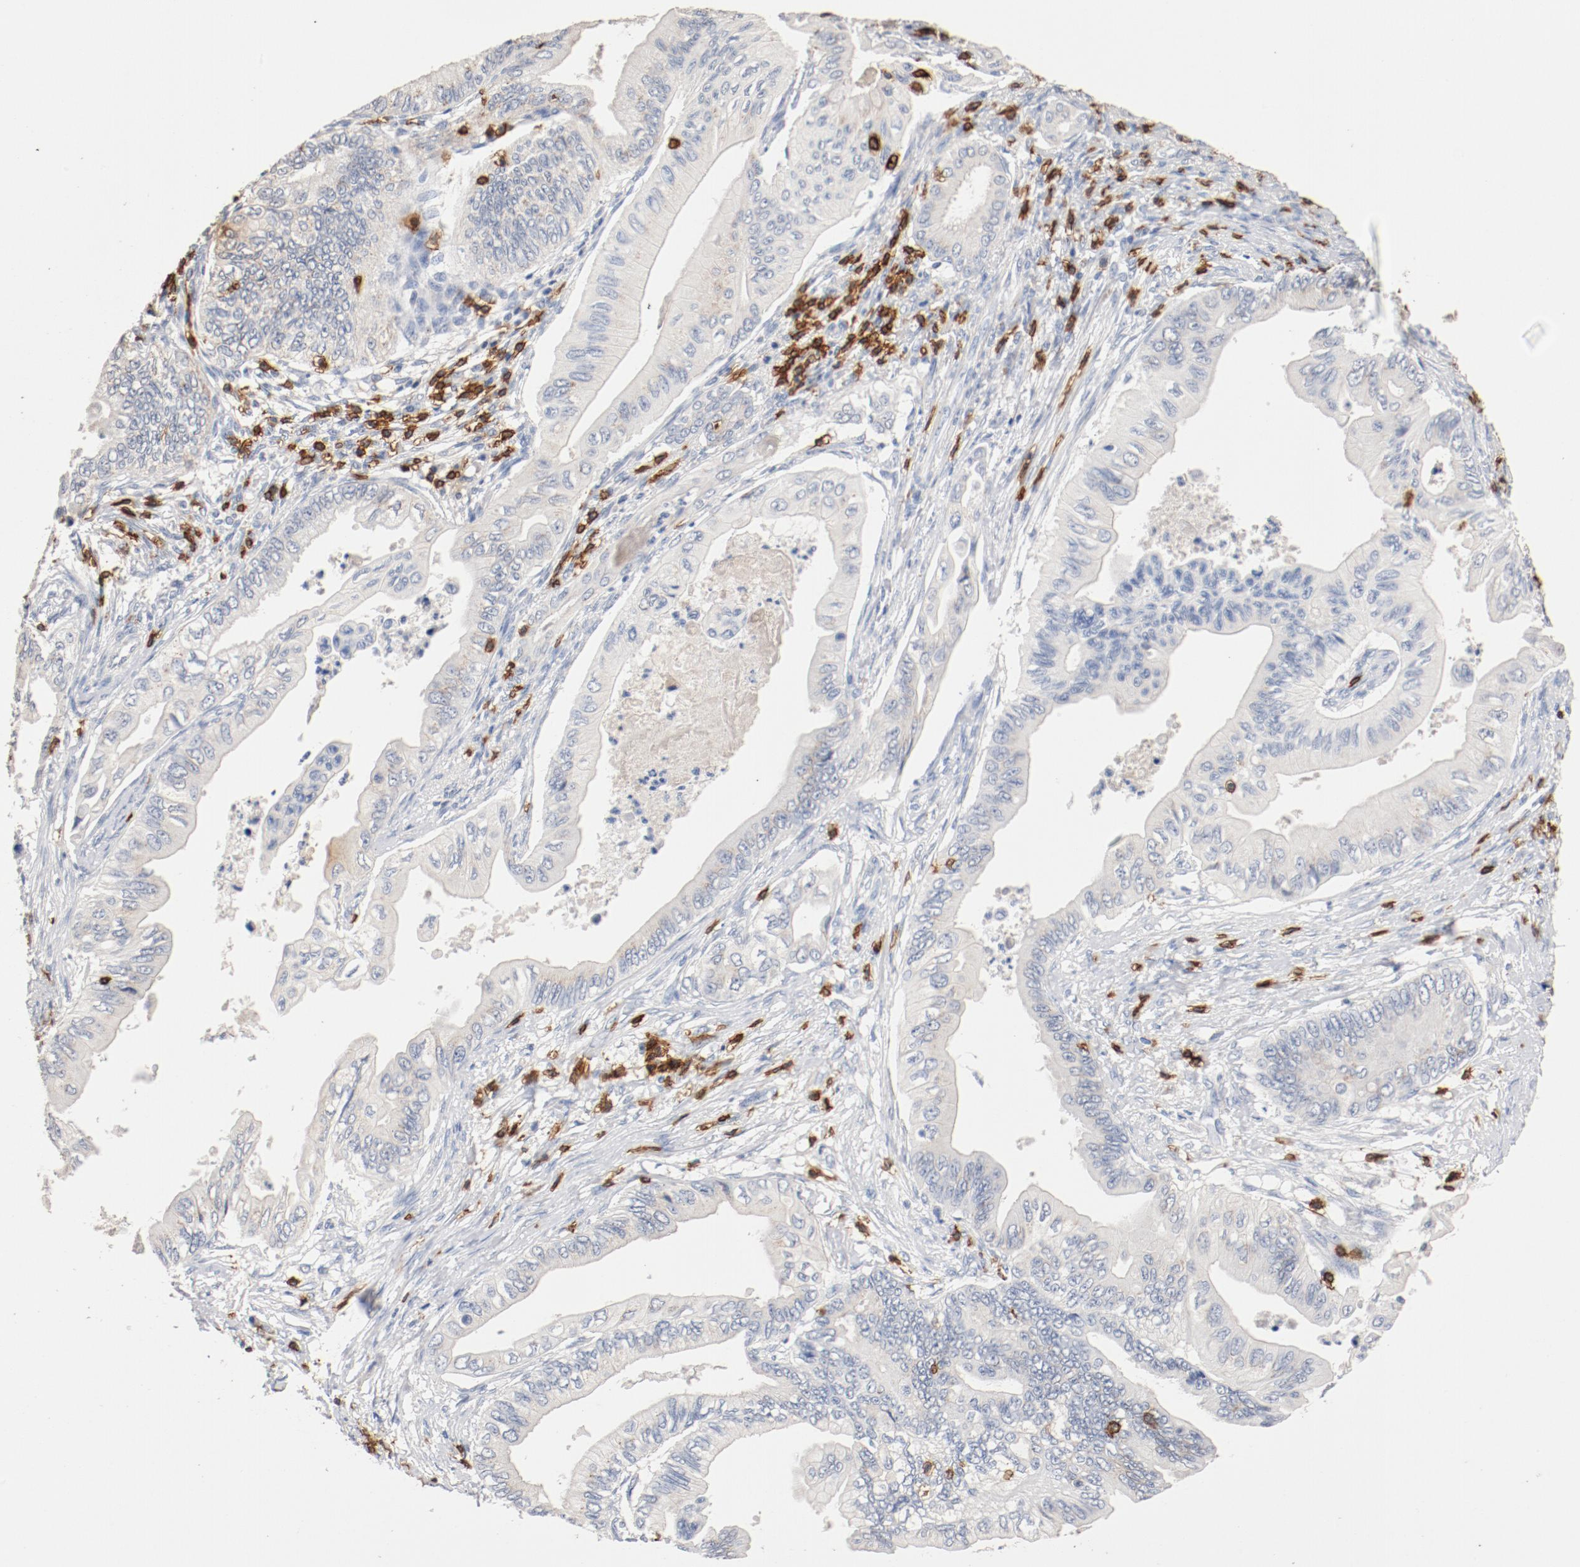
{"staining": {"intensity": "negative", "quantity": "none", "location": "none"}, "tissue": "pancreatic cancer", "cell_type": "Tumor cells", "image_type": "cancer", "snomed": [{"axis": "morphology", "description": "Adenocarcinoma, NOS"}, {"axis": "topography", "description": "Pancreas"}], "caption": "IHC image of pancreatic adenocarcinoma stained for a protein (brown), which demonstrates no staining in tumor cells.", "gene": "CD247", "patient": {"sex": "female", "age": 66}}